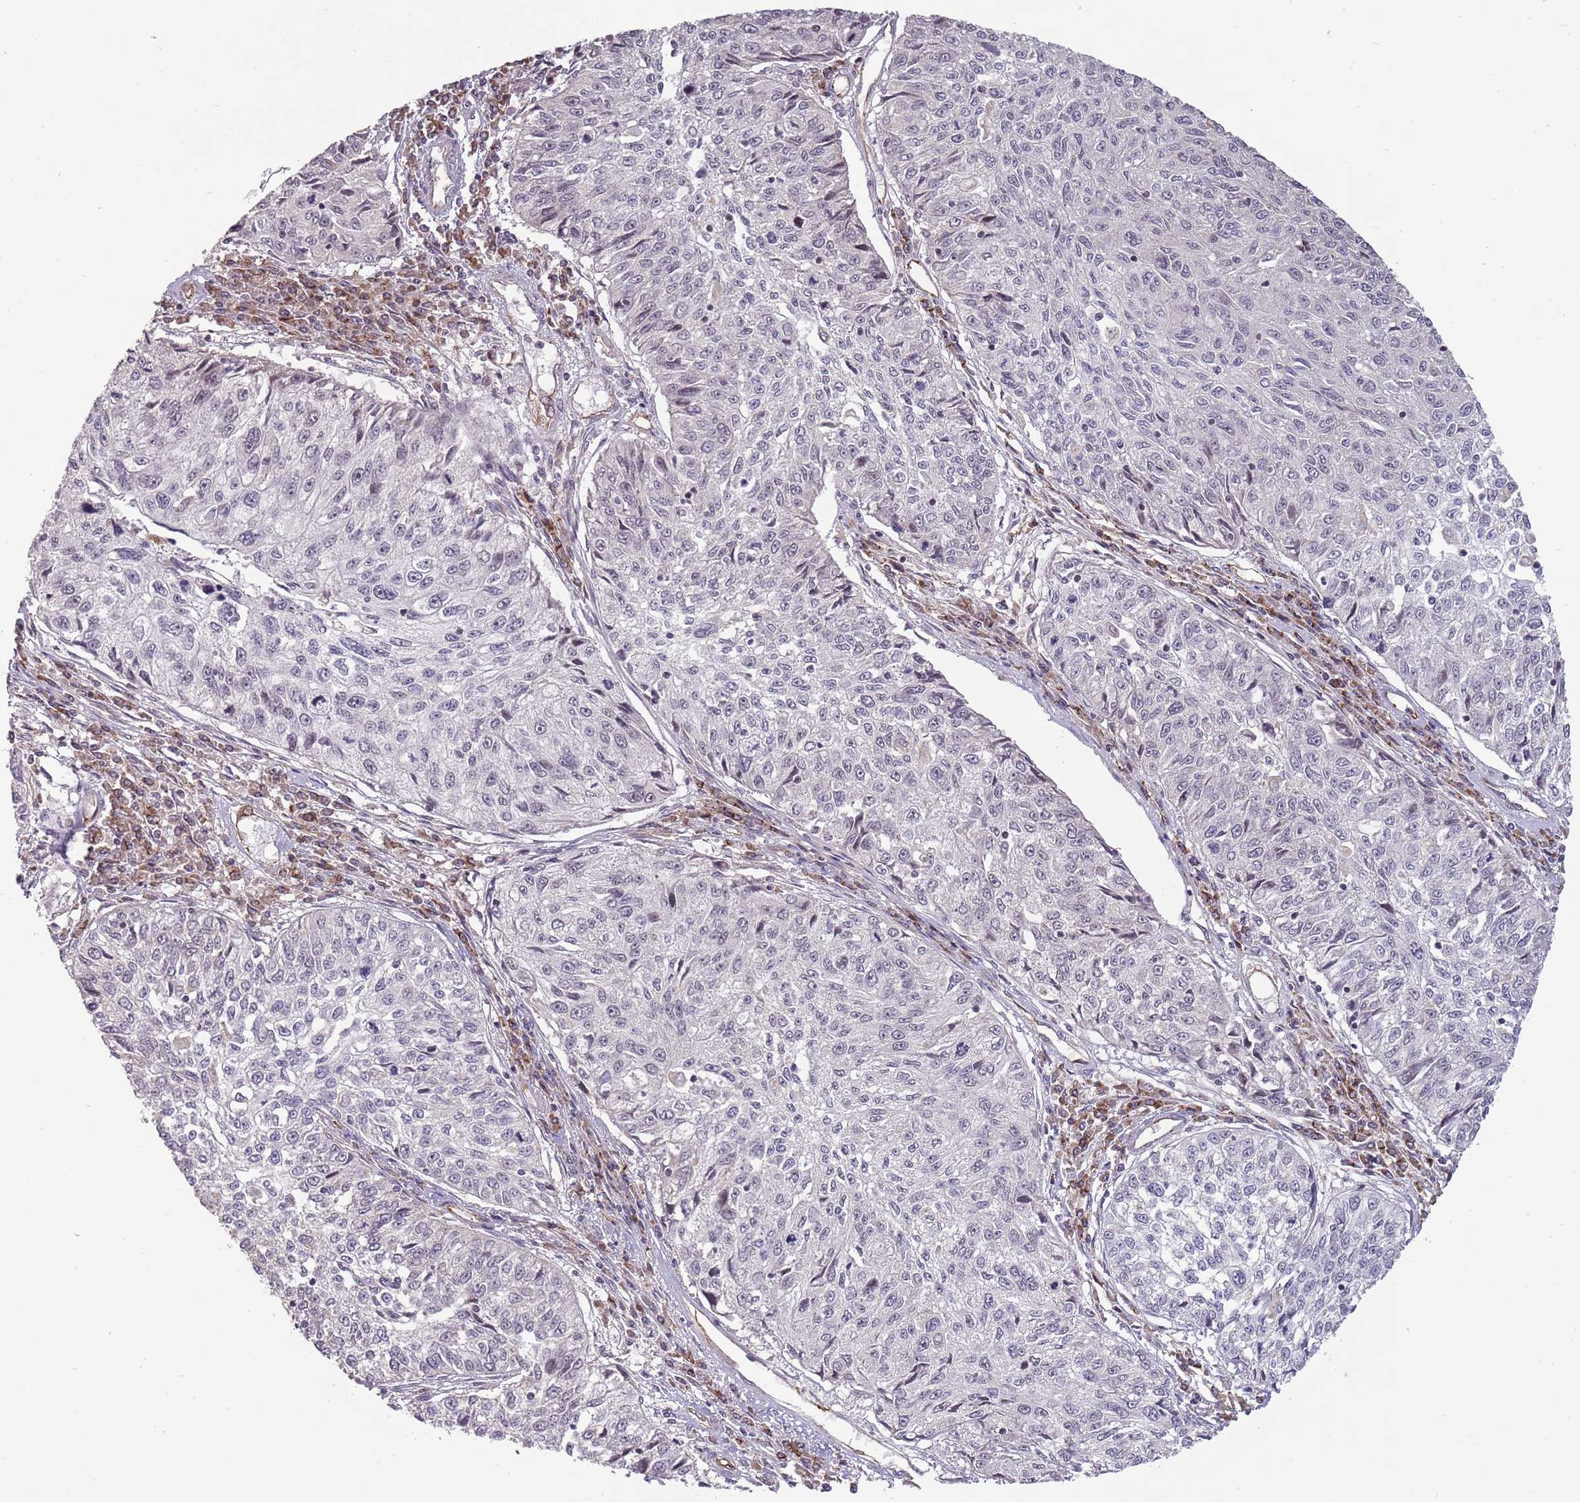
{"staining": {"intensity": "negative", "quantity": "none", "location": "none"}, "tissue": "cervical cancer", "cell_type": "Tumor cells", "image_type": "cancer", "snomed": [{"axis": "morphology", "description": "Squamous cell carcinoma, NOS"}, {"axis": "topography", "description": "Cervix"}], "caption": "Tumor cells are negative for protein expression in human cervical cancer. The staining is performed using DAB (3,3'-diaminobenzidine) brown chromogen with nuclei counter-stained in using hematoxylin.", "gene": "DPP10", "patient": {"sex": "female", "age": 57}}